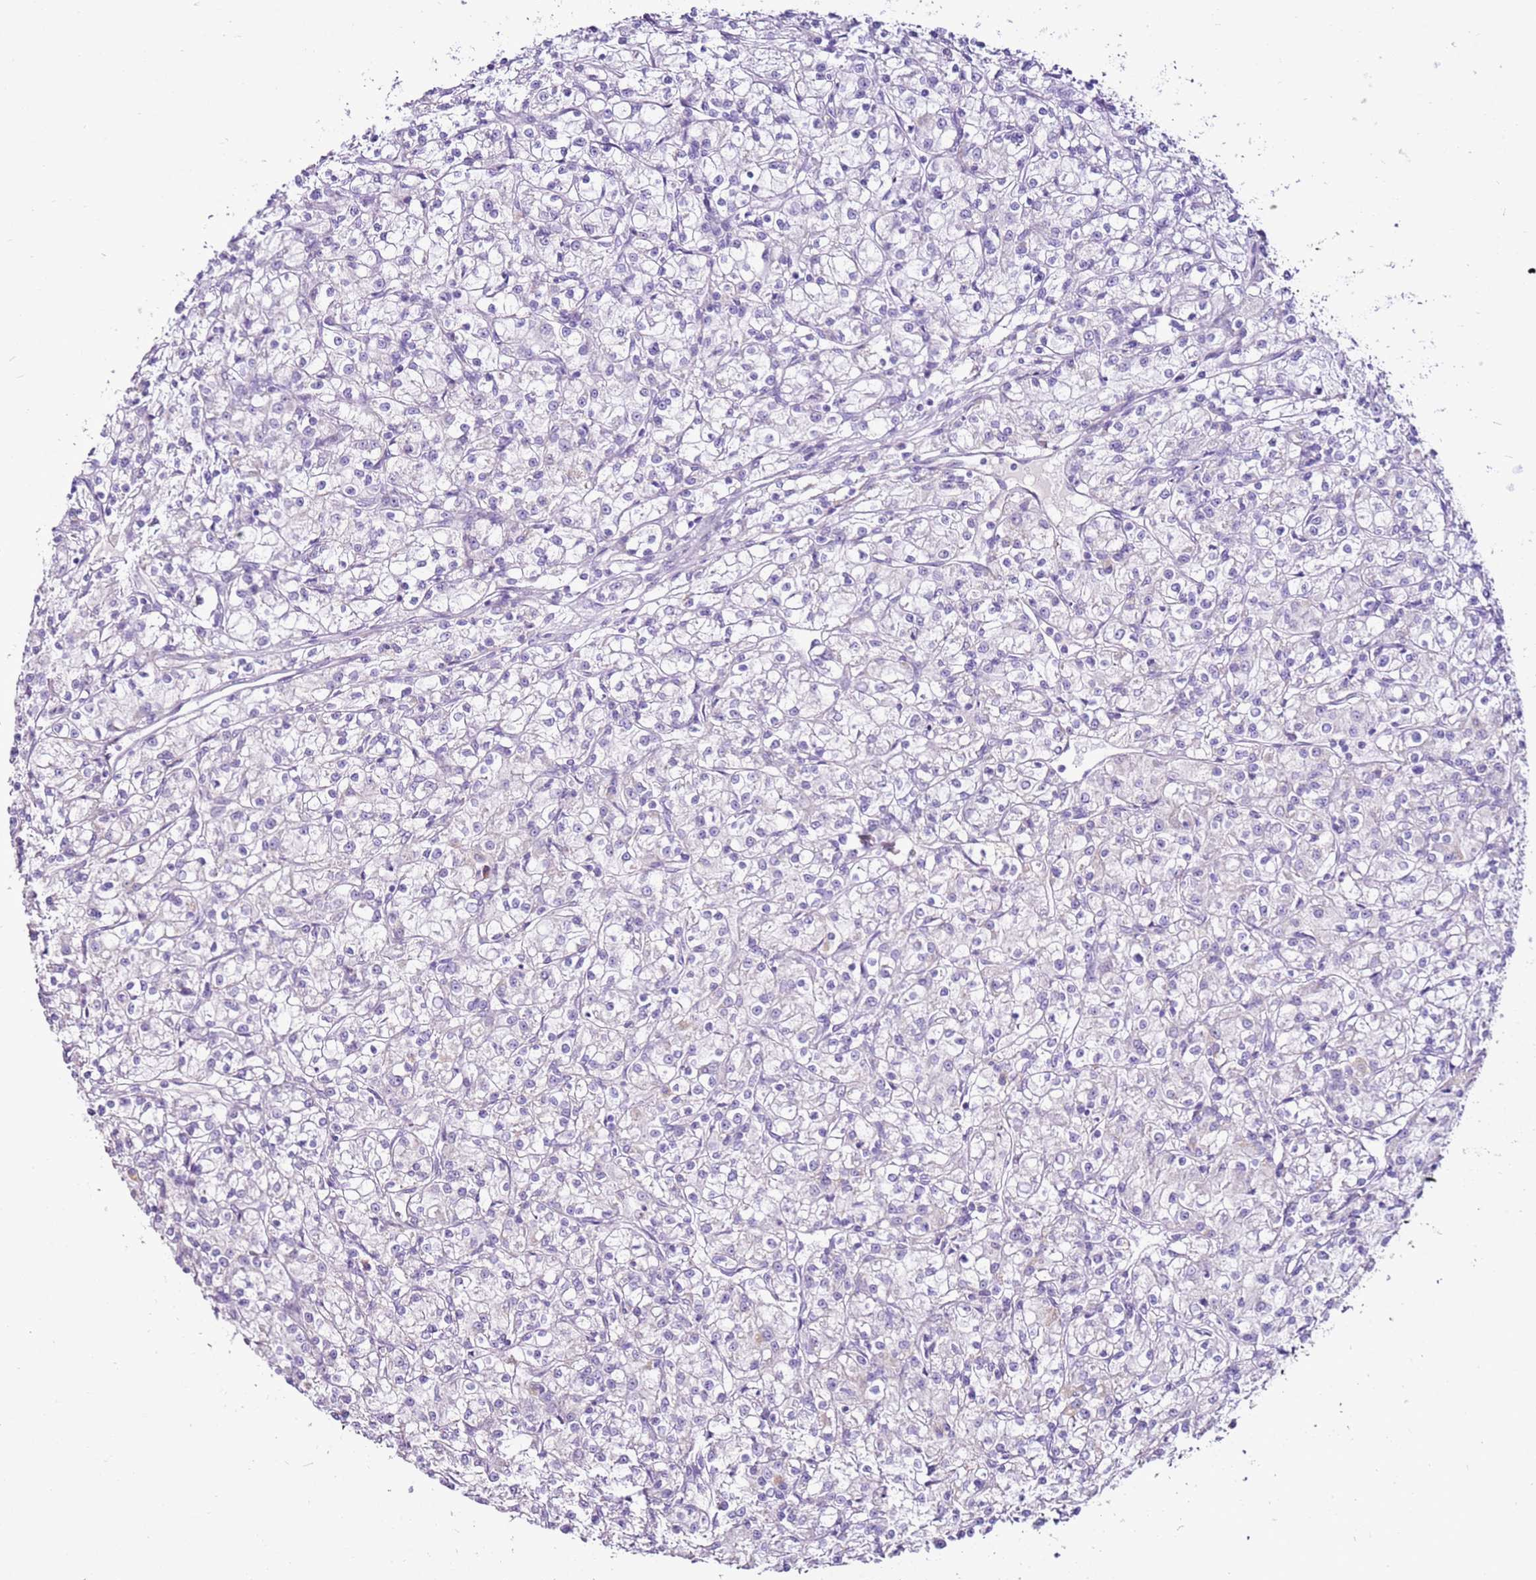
{"staining": {"intensity": "negative", "quantity": "none", "location": "none"}, "tissue": "renal cancer", "cell_type": "Tumor cells", "image_type": "cancer", "snomed": [{"axis": "morphology", "description": "Adenocarcinoma, NOS"}, {"axis": "topography", "description": "Kidney"}], "caption": "A high-resolution histopathology image shows immunohistochemistry (IHC) staining of adenocarcinoma (renal), which displays no significant expression in tumor cells.", "gene": "SLC38A5", "patient": {"sex": "female", "age": 59}}